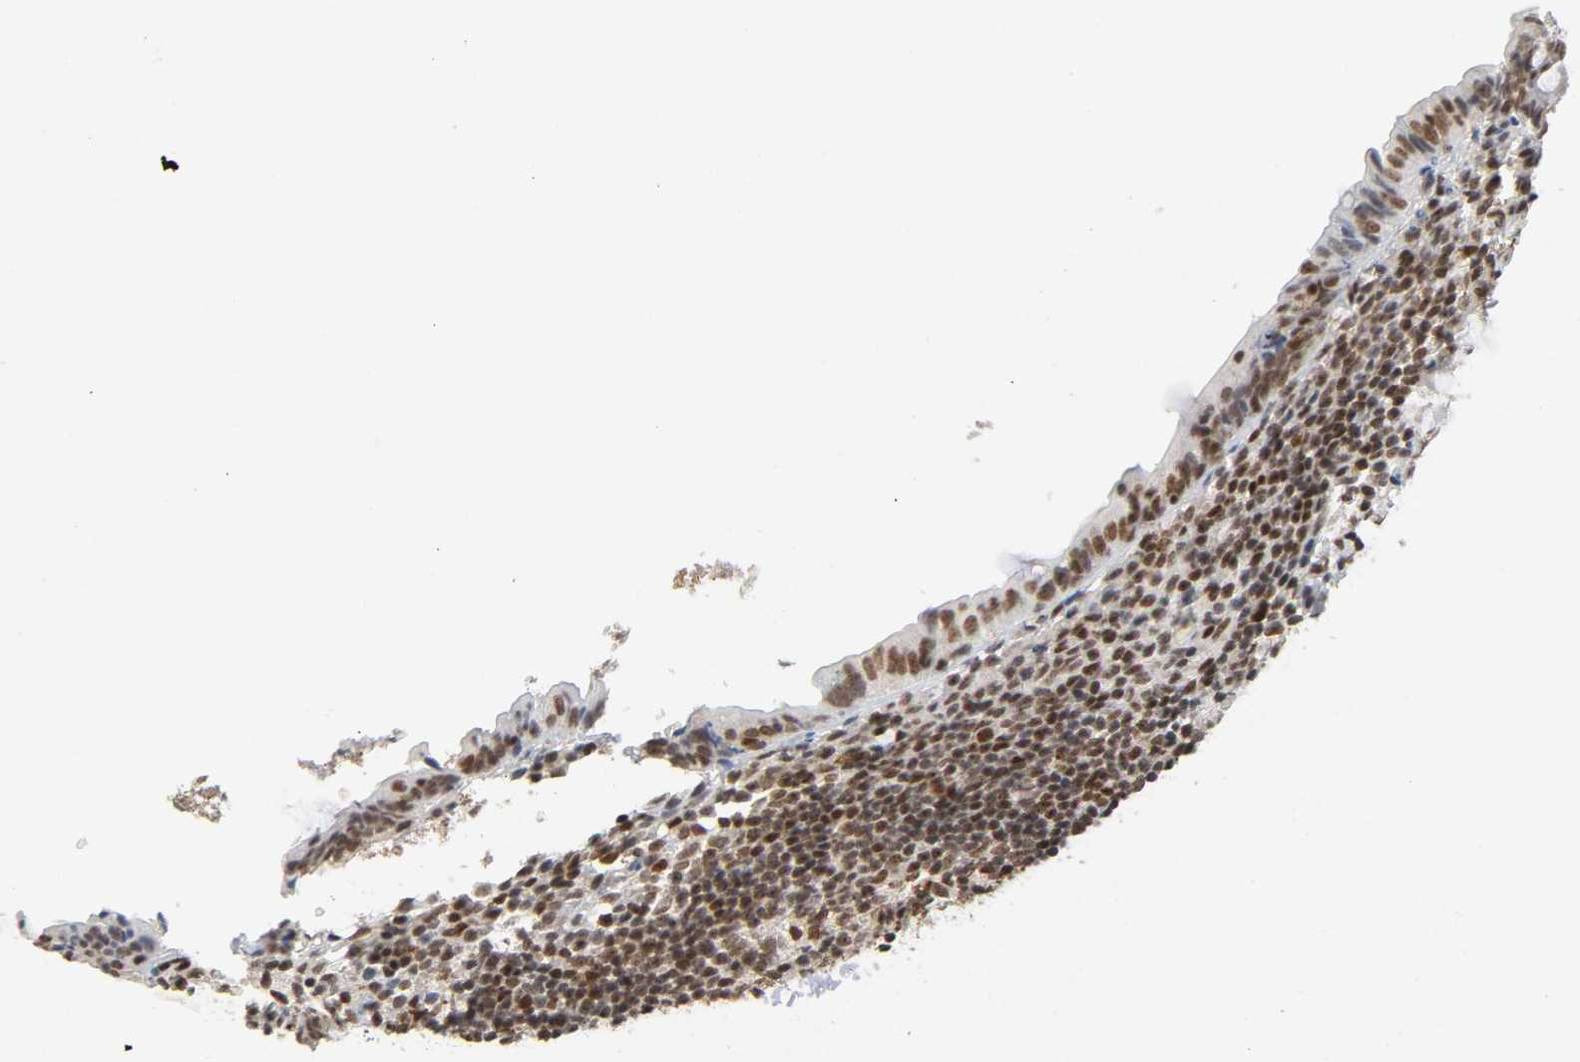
{"staining": {"intensity": "weak", "quantity": ">75%", "location": "nuclear"}, "tissue": "appendix", "cell_type": "Glandular cells", "image_type": "normal", "snomed": [{"axis": "morphology", "description": "Normal tissue, NOS"}, {"axis": "topography", "description": "Appendix"}], "caption": "DAB immunohistochemical staining of unremarkable appendix shows weak nuclear protein positivity in approximately >75% of glandular cells.", "gene": "SUMO1", "patient": {"sex": "female", "age": 10}}